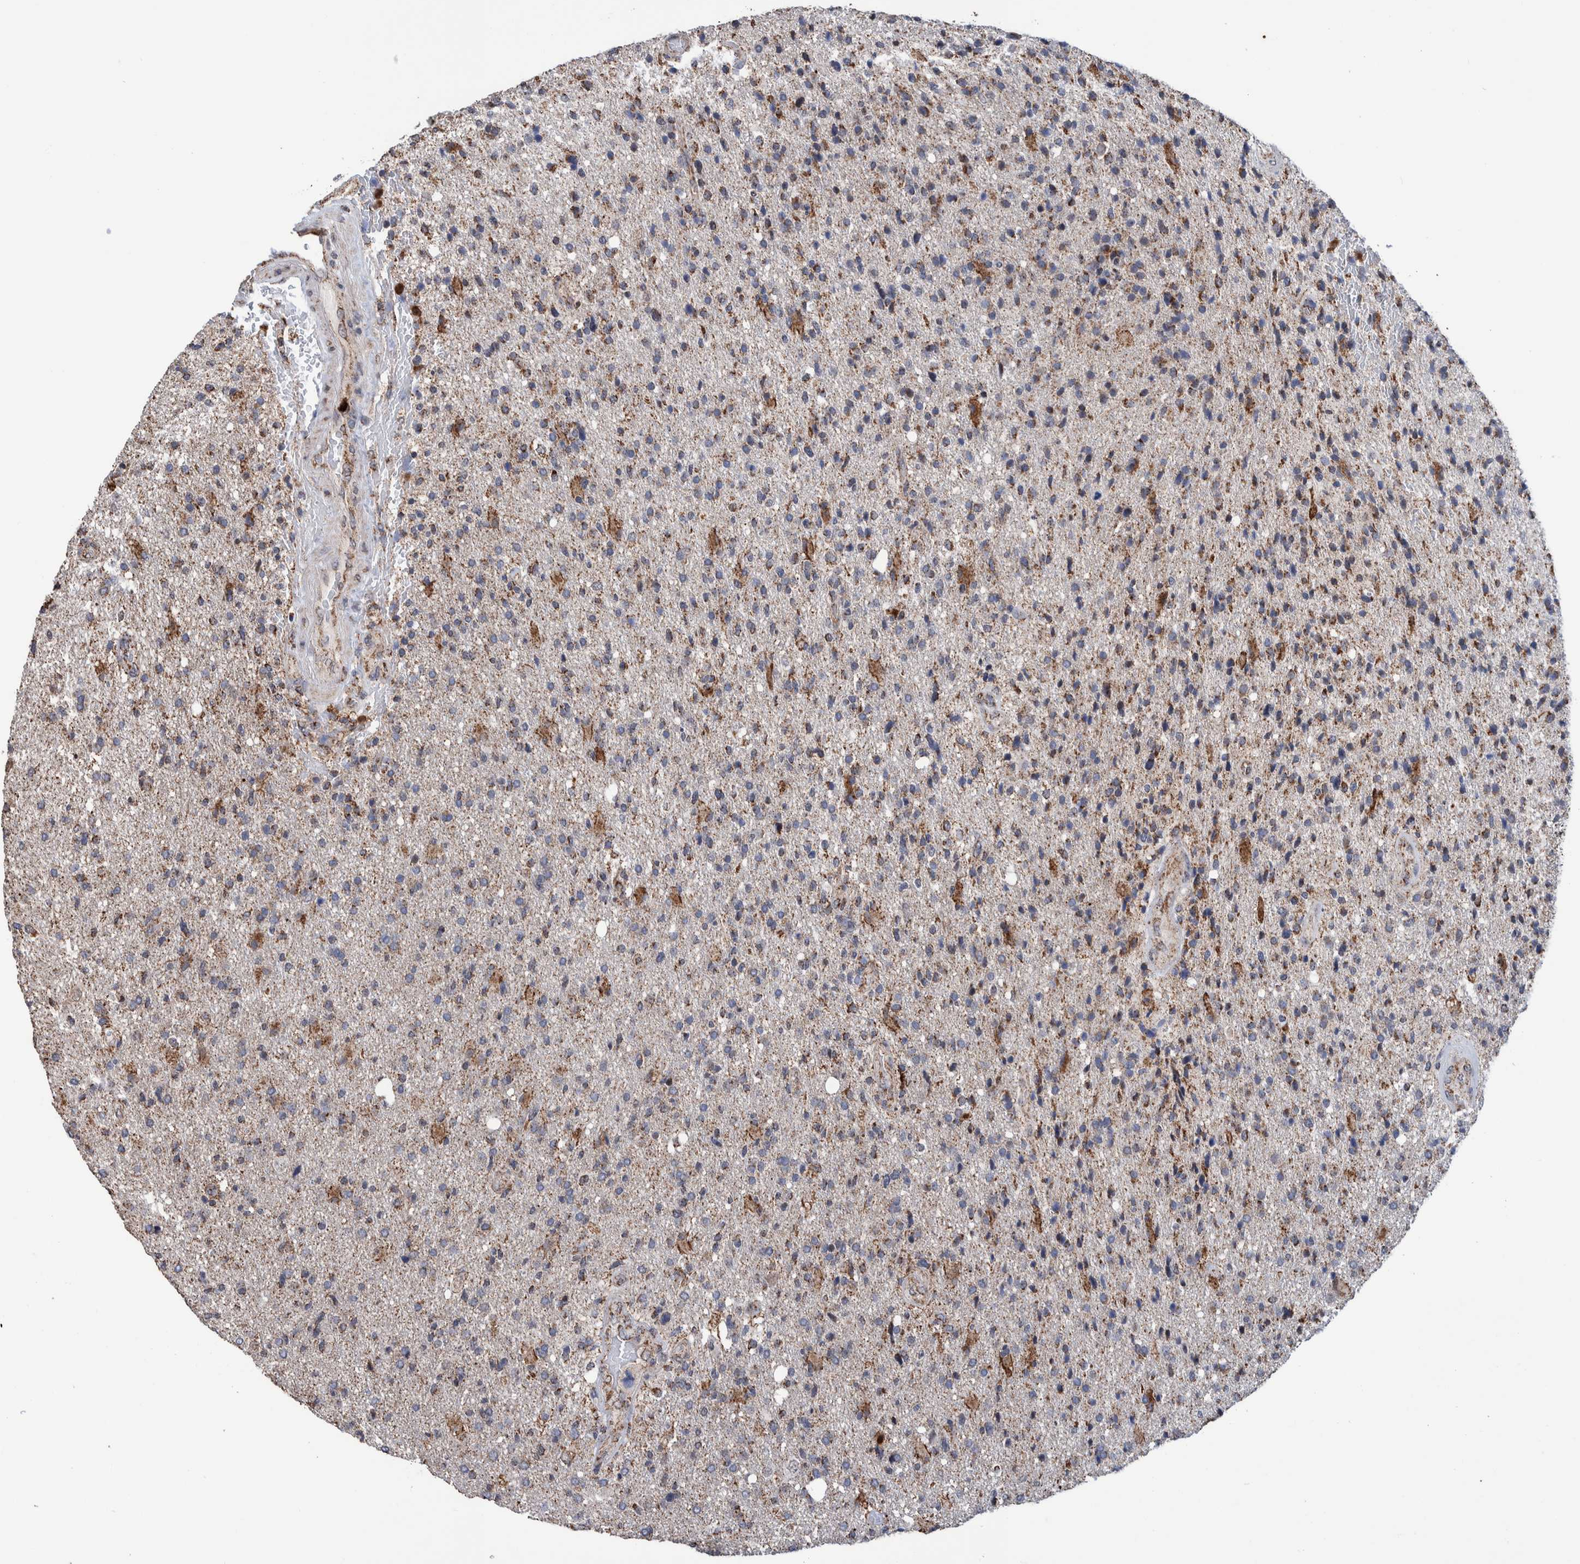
{"staining": {"intensity": "moderate", "quantity": "25%-75%", "location": "cytoplasmic/membranous"}, "tissue": "glioma", "cell_type": "Tumor cells", "image_type": "cancer", "snomed": [{"axis": "morphology", "description": "Glioma, malignant, High grade"}, {"axis": "topography", "description": "Brain"}], "caption": "This micrograph demonstrates glioma stained with IHC to label a protein in brown. The cytoplasmic/membranous of tumor cells show moderate positivity for the protein. Nuclei are counter-stained blue.", "gene": "DECR1", "patient": {"sex": "male", "age": 72}}